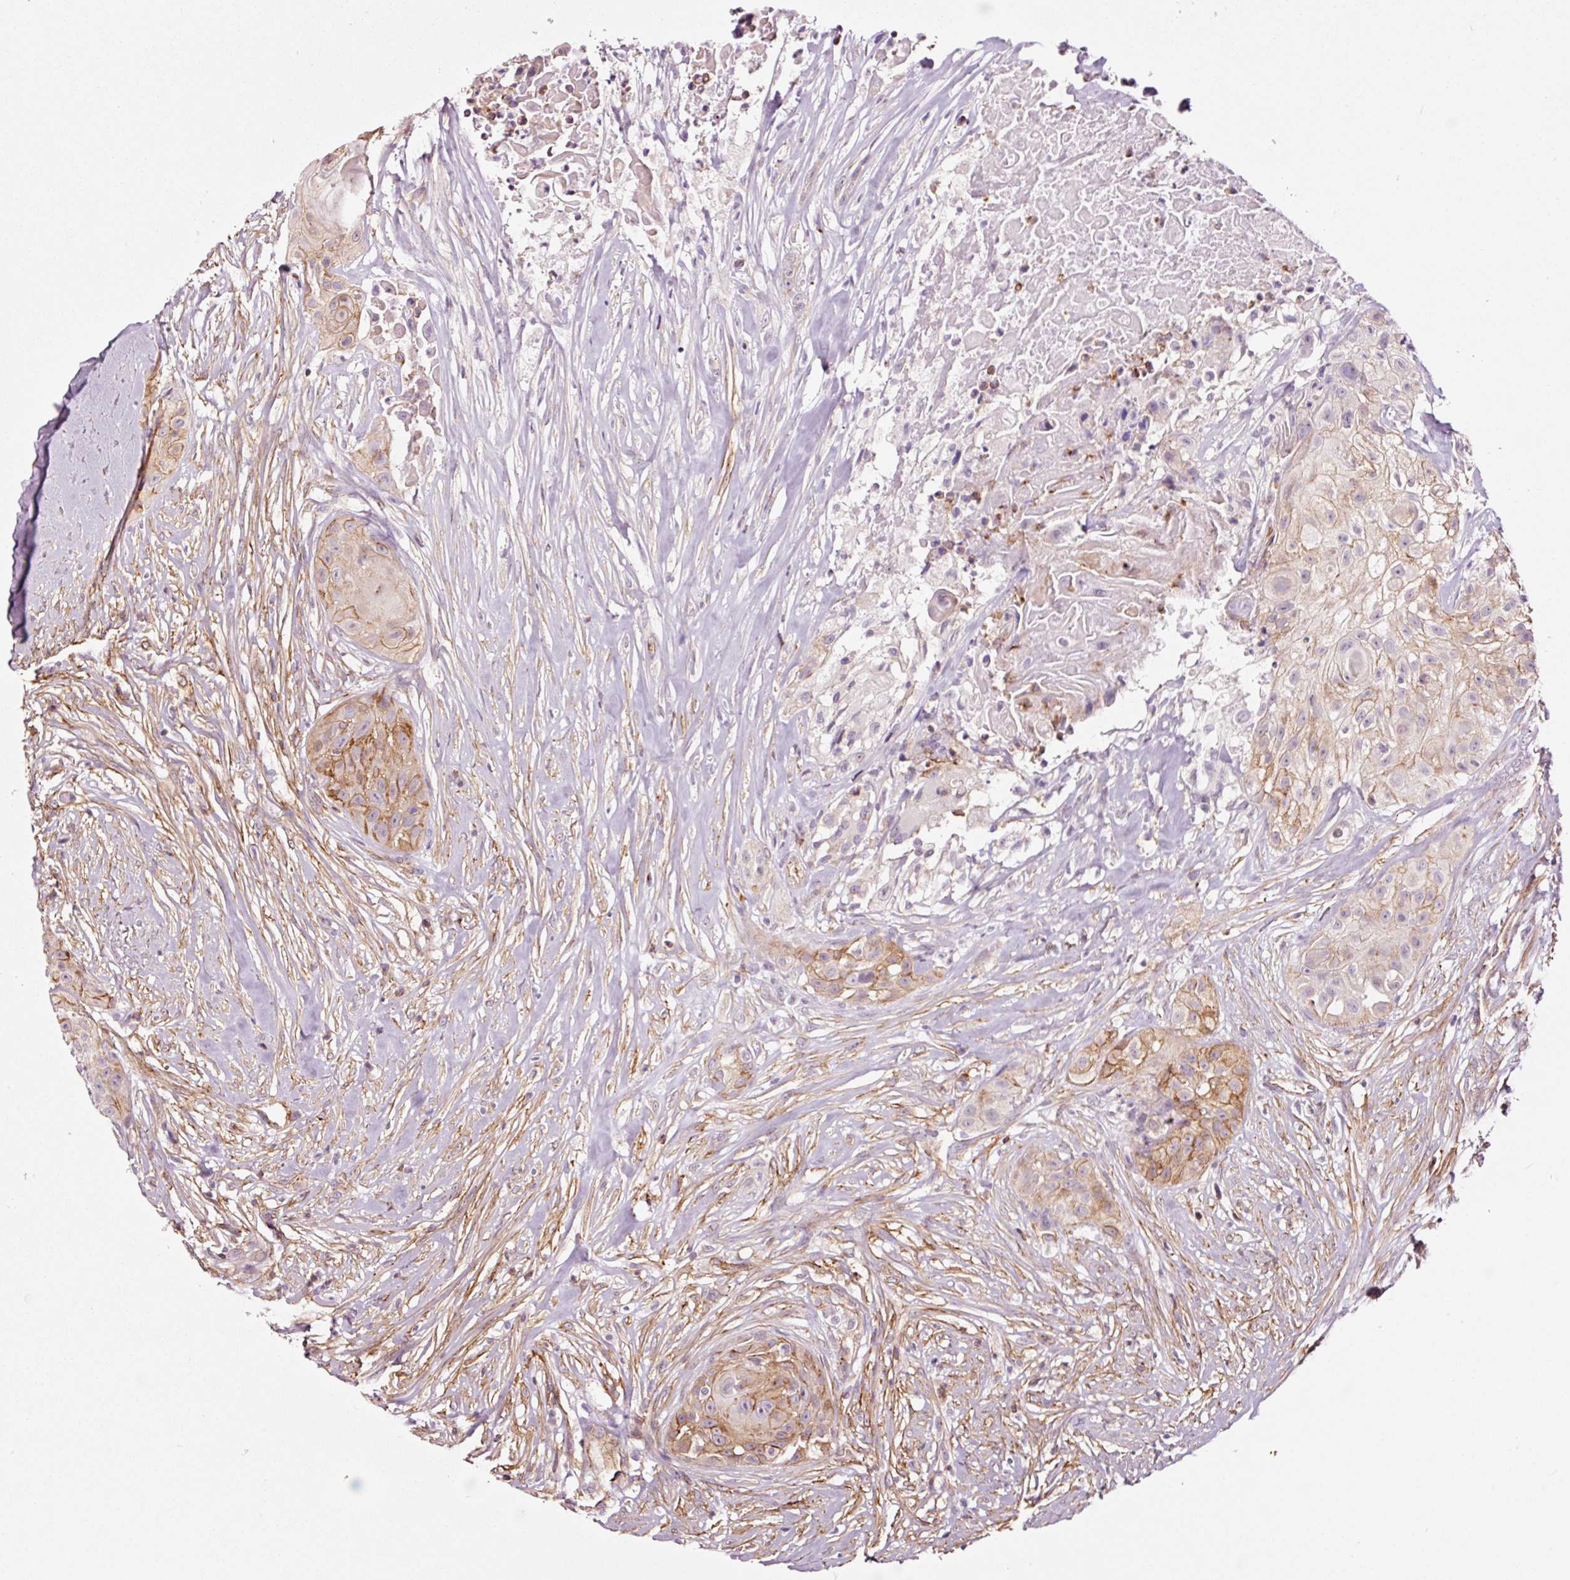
{"staining": {"intensity": "moderate", "quantity": "25%-75%", "location": "cytoplasmic/membranous"}, "tissue": "head and neck cancer", "cell_type": "Tumor cells", "image_type": "cancer", "snomed": [{"axis": "morphology", "description": "Squamous cell carcinoma, NOS"}, {"axis": "topography", "description": "Head-Neck"}], "caption": "IHC staining of head and neck cancer, which demonstrates medium levels of moderate cytoplasmic/membranous staining in approximately 25%-75% of tumor cells indicating moderate cytoplasmic/membranous protein positivity. The staining was performed using DAB (3,3'-diaminobenzidine) (brown) for protein detection and nuclei were counterstained in hematoxylin (blue).", "gene": "ADD3", "patient": {"sex": "male", "age": 83}}